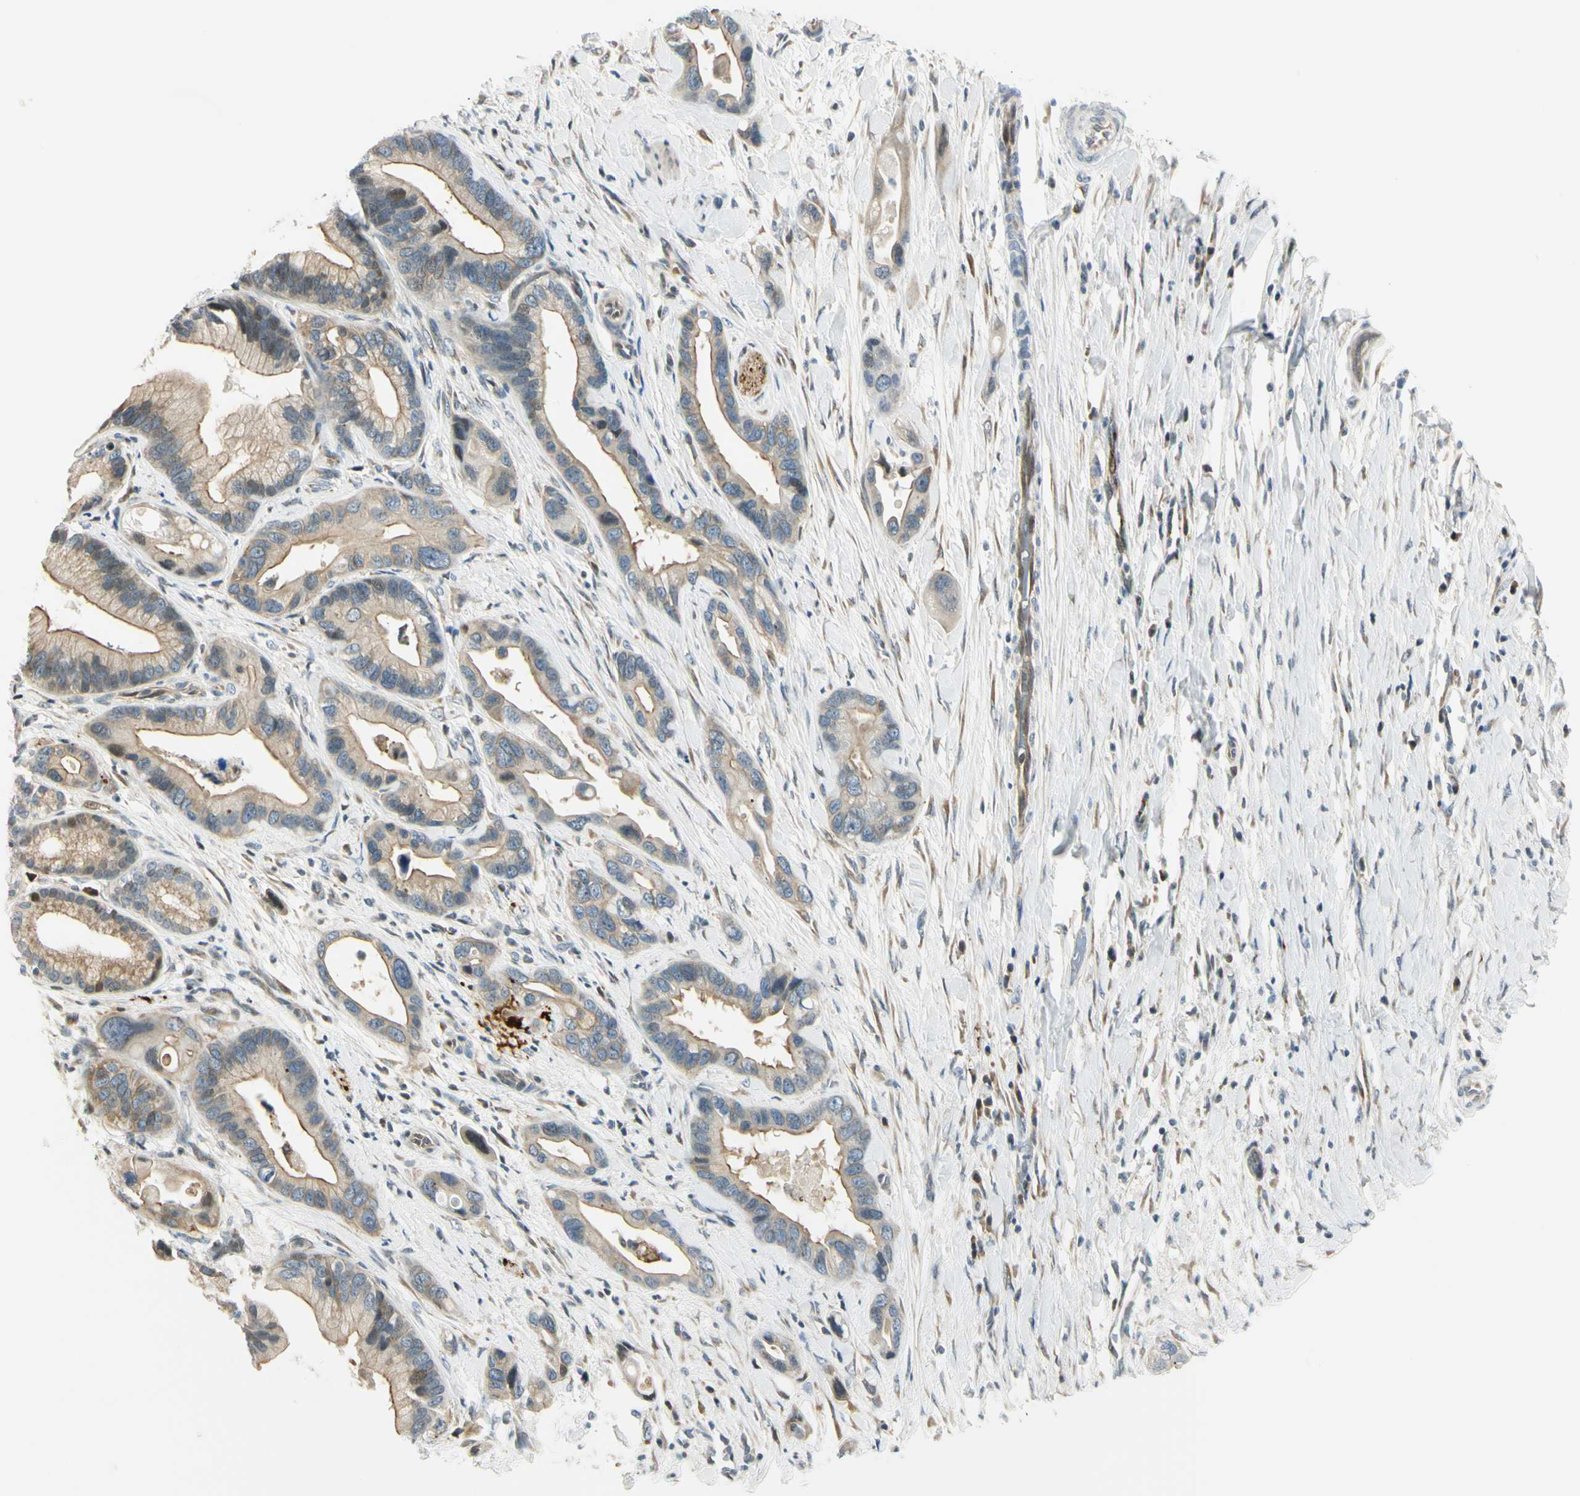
{"staining": {"intensity": "weak", "quantity": ">75%", "location": "cytoplasmic/membranous"}, "tissue": "pancreatic cancer", "cell_type": "Tumor cells", "image_type": "cancer", "snomed": [{"axis": "morphology", "description": "Adenocarcinoma, NOS"}, {"axis": "topography", "description": "Pancreas"}], "caption": "Approximately >75% of tumor cells in human pancreatic cancer (adenocarcinoma) exhibit weak cytoplasmic/membranous protein expression as visualized by brown immunohistochemical staining.", "gene": "NPDC1", "patient": {"sex": "female", "age": 77}}